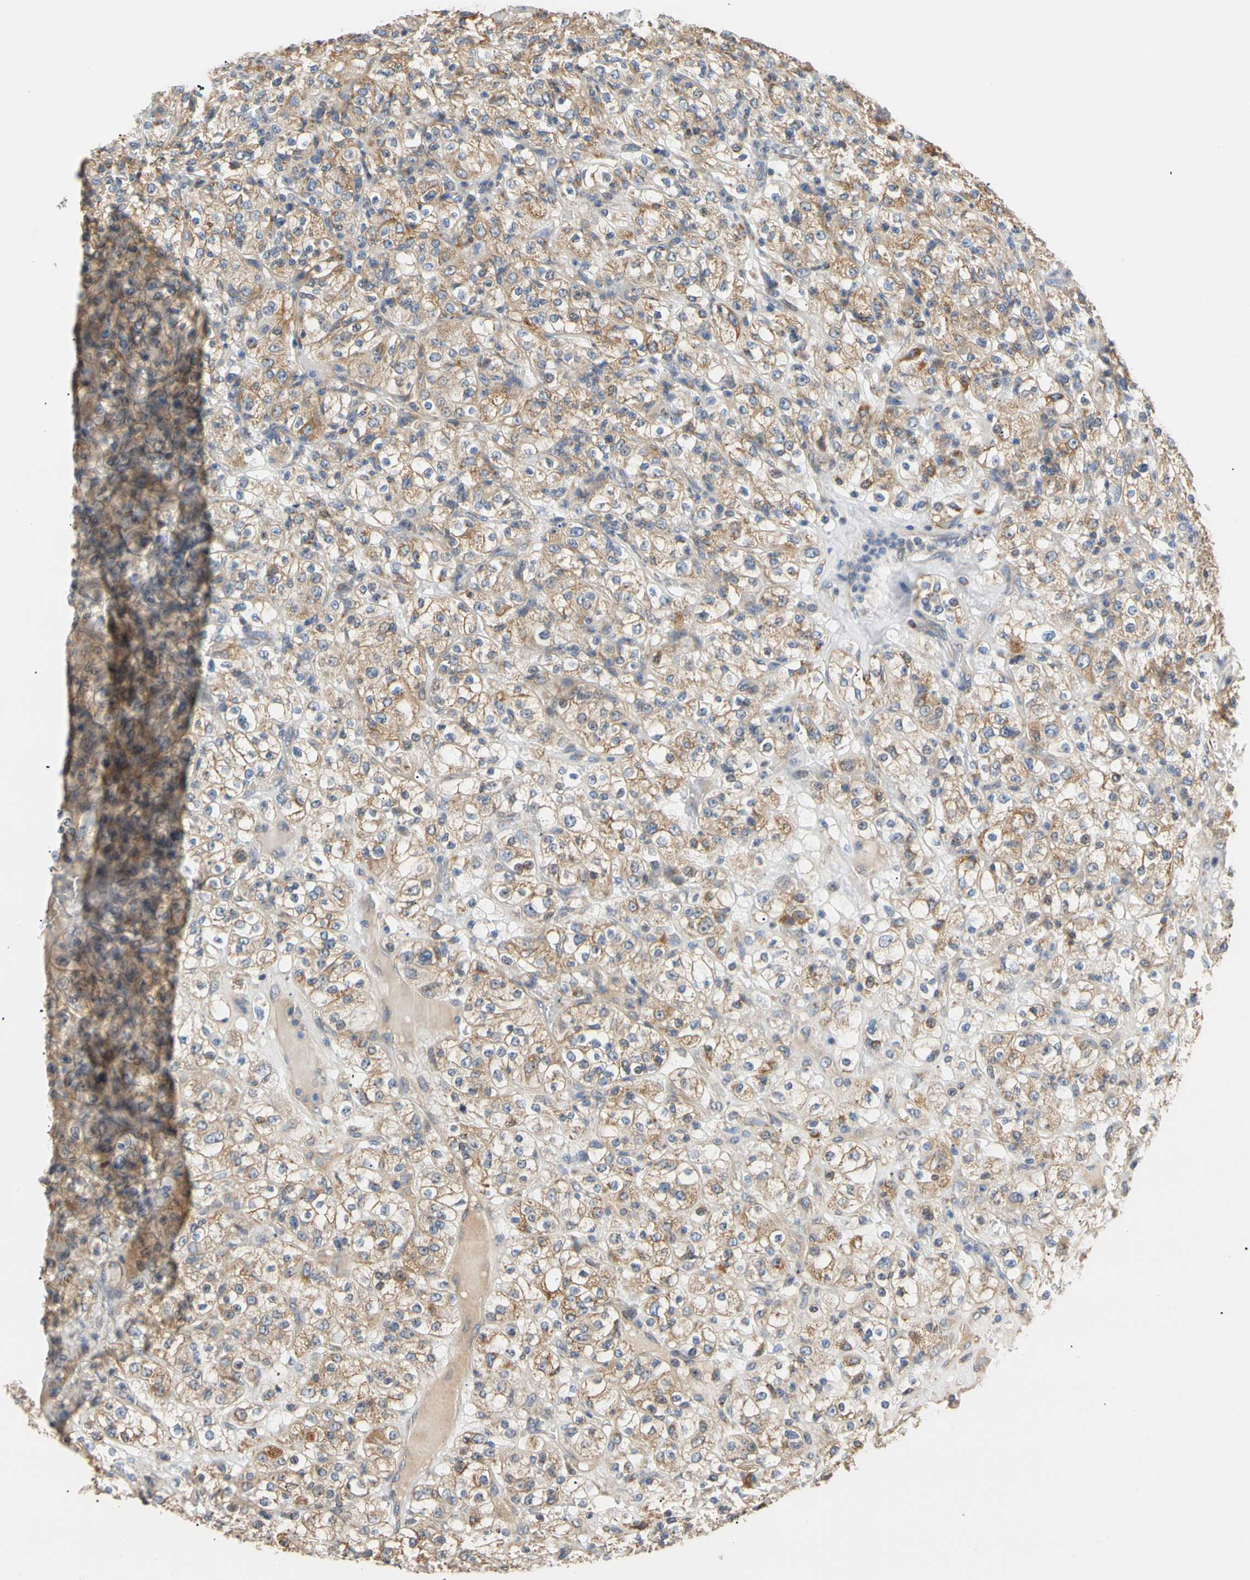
{"staining": {"intensity": "moderate", "quantity": ">75%", "location": "cytoplasmic/membranous"}, "tissue": "renal cancer", "cell_type": "Tumor cells", "image_type": "cancer", "snomed": [{"axis": "morphology", "description": "Normal tissue, NOS"}, {"axis": "morphology", "description": "Adenocarcinoma, NOS"}, {"axis": "topography", "description": "Kidney"}], "caption": "Protein analysis of renal cancer (adenocarcinoma) tissue displays moderate cytoplasmic/membranous positivity in about >75% of tumor cells. The protein of interest is shown in brown color, while the nuclei are stained blue.", "gene": "PLGRKT", "patient": {"sex": "female", "age": 72}}